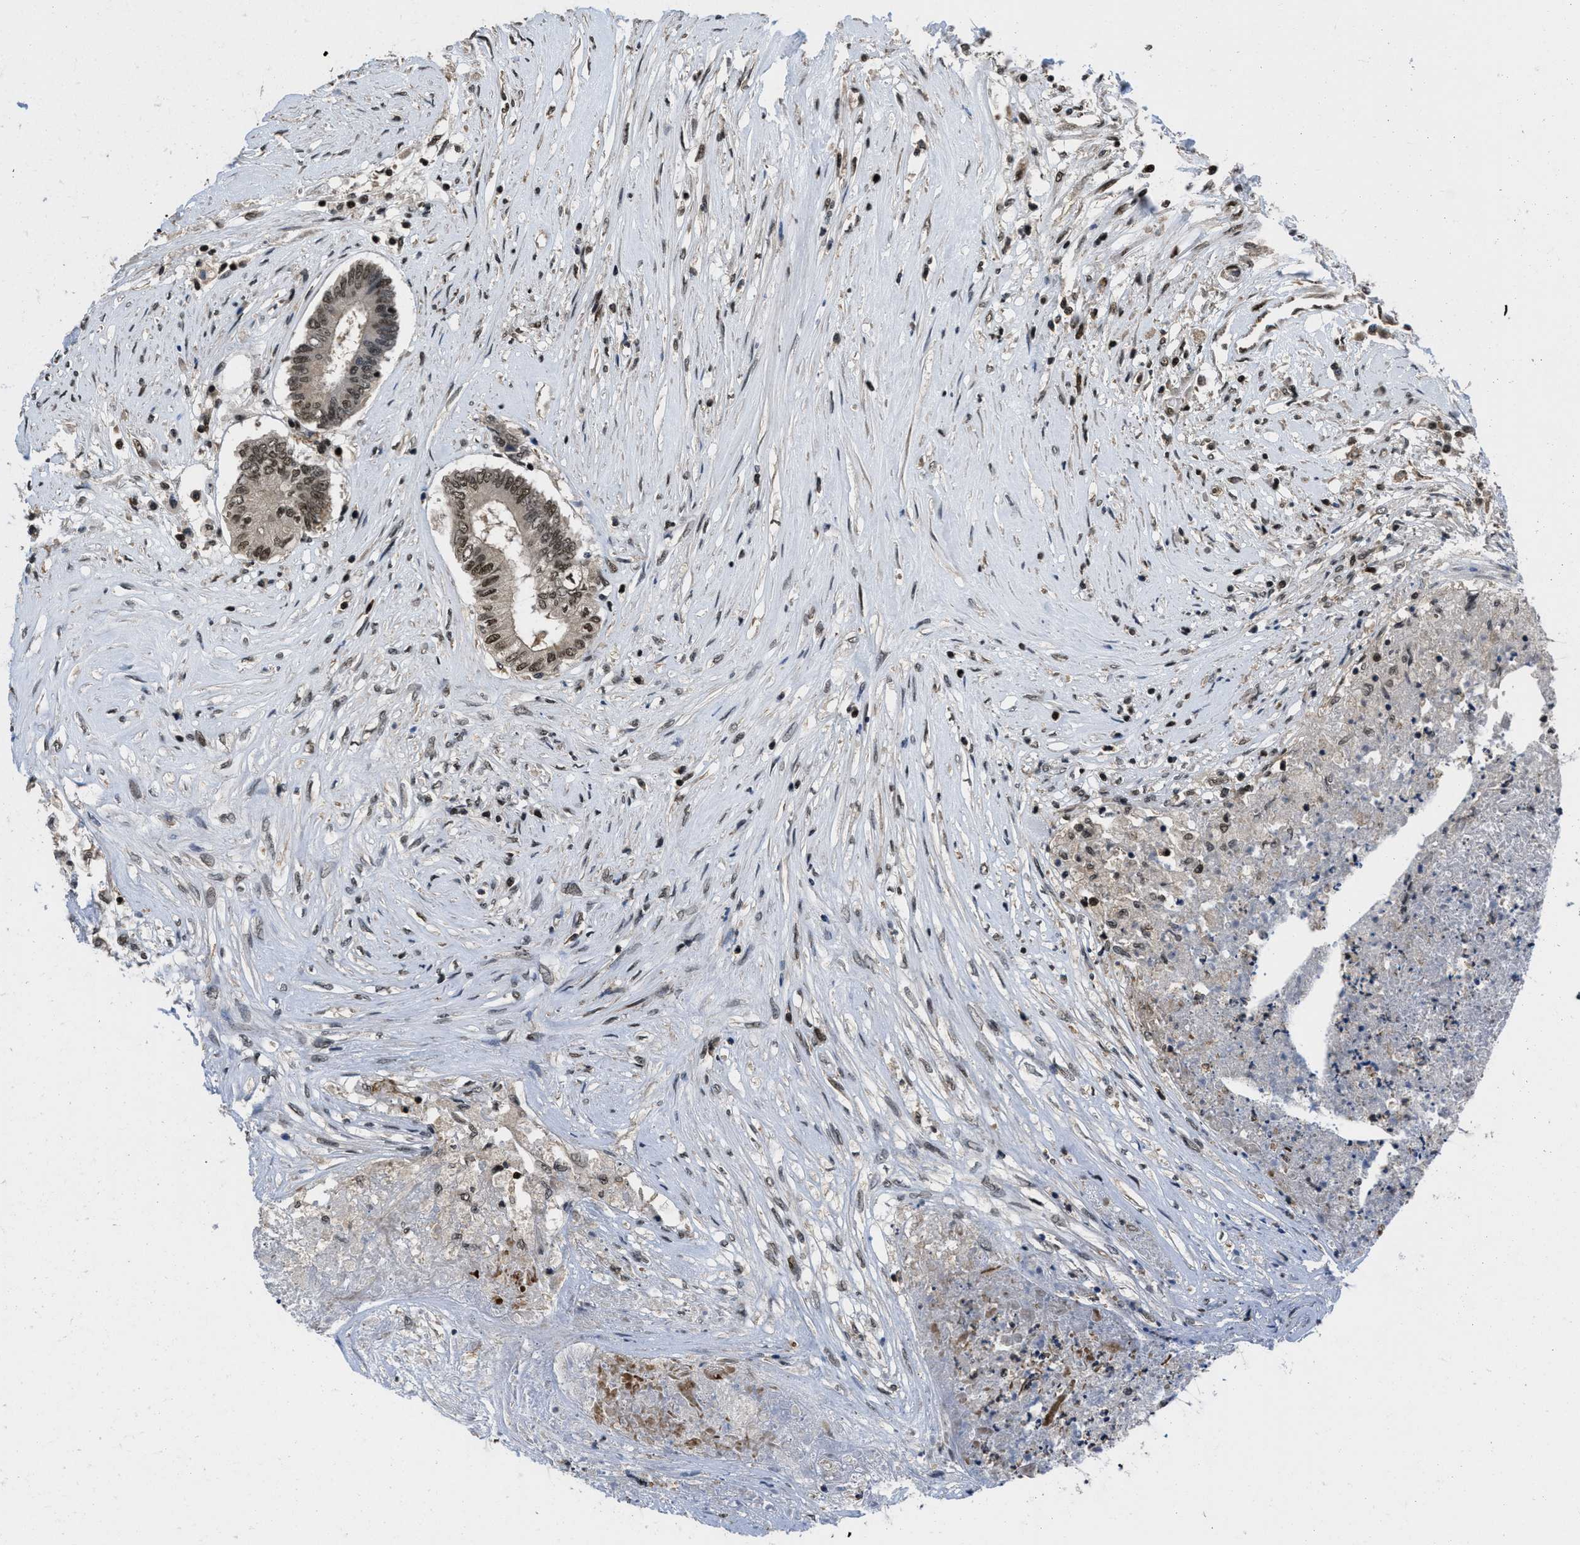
{"staining": {"intensity": "strong", "quantity": ">75%", "location": "cytoplasmic/membranous,nuclear"}, "tissue": "colorectal cancer", "cell_type": "Tumor cells", "image_type": "cancer", "snomed": [{"axis": "morphology", "description": "Adenocarcinoma, NOS"}, {"axis": "topography", "description": "Rectum"}], "caption": "Immunohistochemistry micrograph of neoplastic tissue: adenocarcinoma (colorectal) stained using immunohistochemistry (IHC) reveals high levels of strong protein expression localized specifically in the cytoplasmic/membranous and nuclear of tumor cells, appearing as a cytoplasmic/membranous and nuclear brown color.", "gene": "CUL4B", "patient": {"sex": "male", "age": 63}}